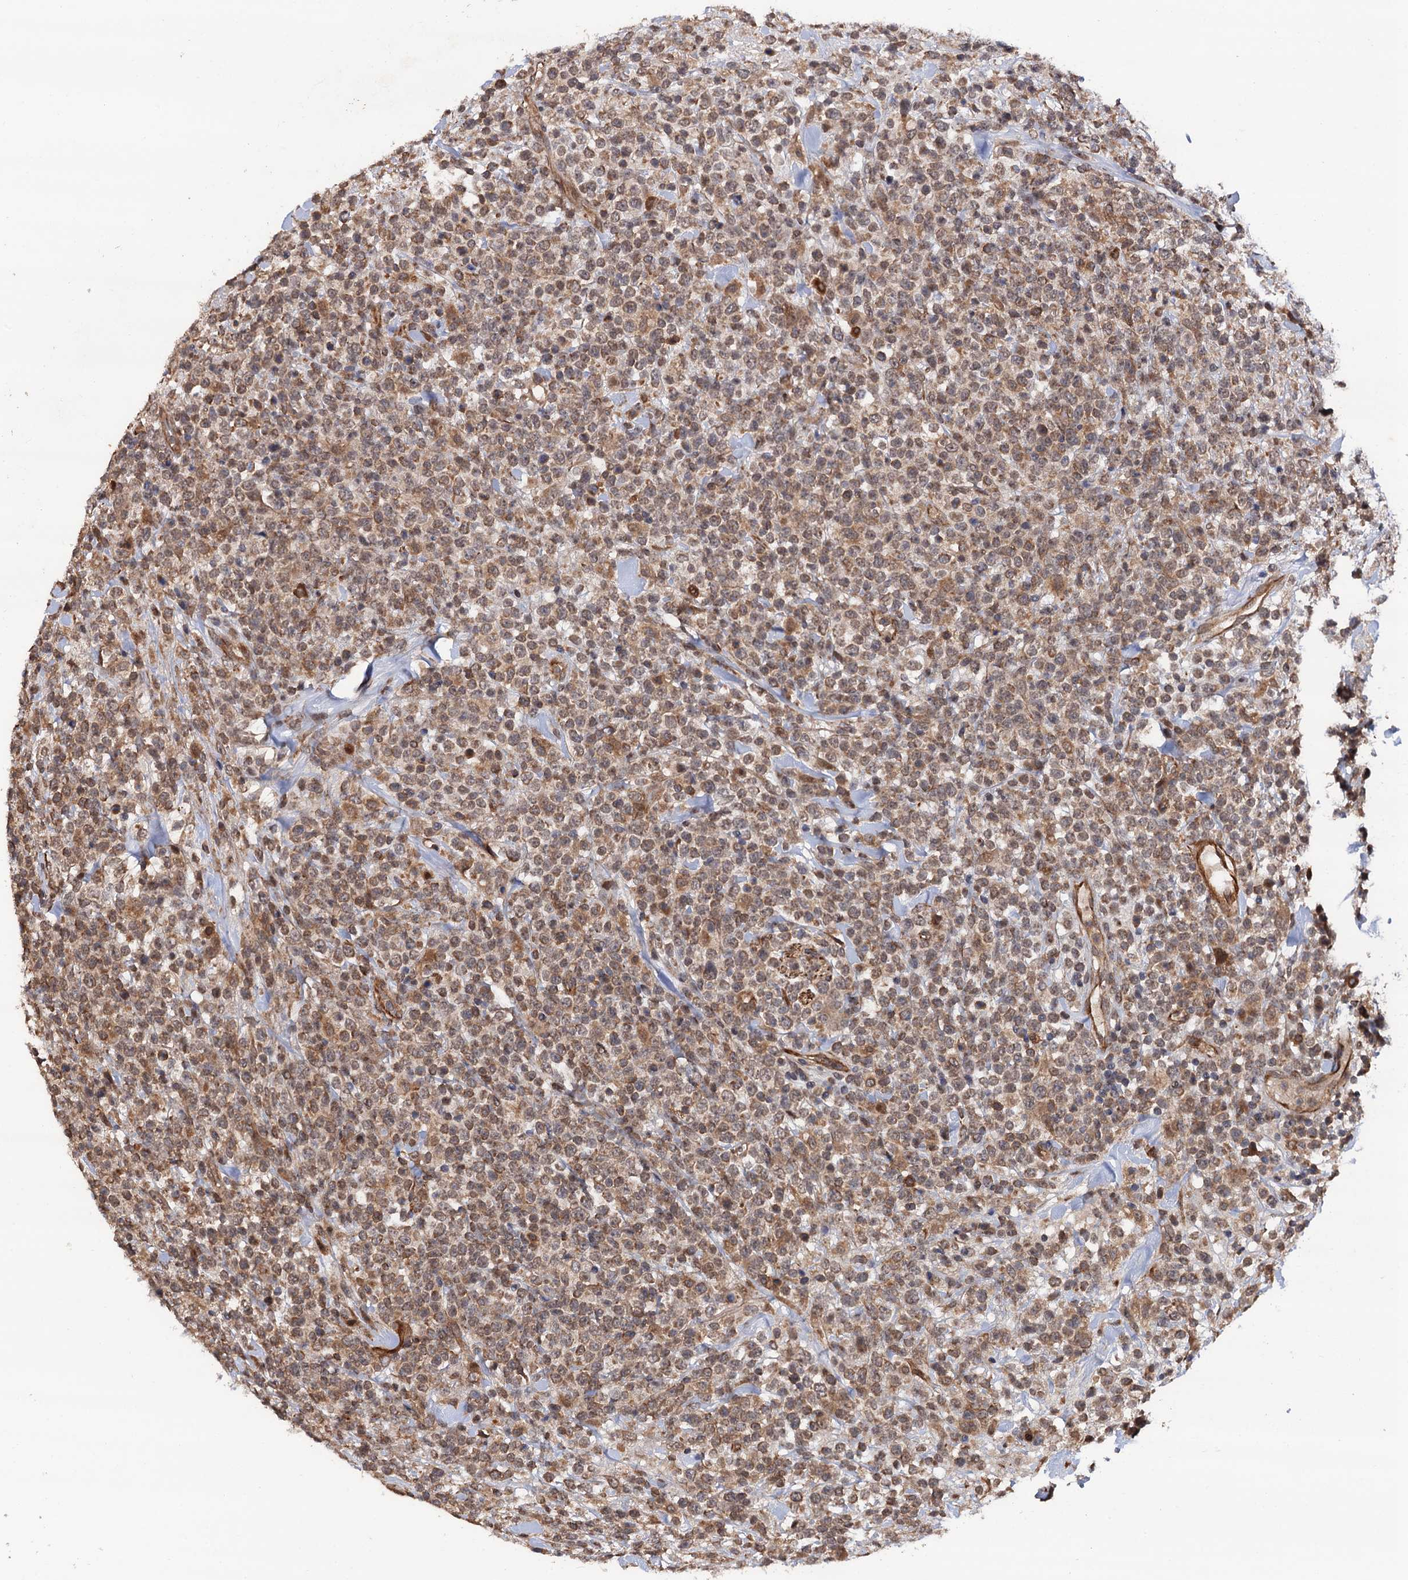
{"staining": {"intensity": "moderate", "quantity": ">75%", "location": "cytoplasmic/membranous"}, "tissue": "lymphoma", "cell_type": "Tumor cells", "image_type": "cancer", "snomed": [{"axis": "morphology", "description": "Malignant lymphoma, non-Hodgkin's type, High grade"}, {"axis": "topography", "description": "Colon"}], "caption": "Human high-grade malignant lymphoma, non-Hodgkin's type stained with a brown dye displays moderate cytoplasmic/membranous positive expression in approximately >75% of tumor cells.", "gene": "FSIP1", "patient": {"sex": "female", "age": 53}}